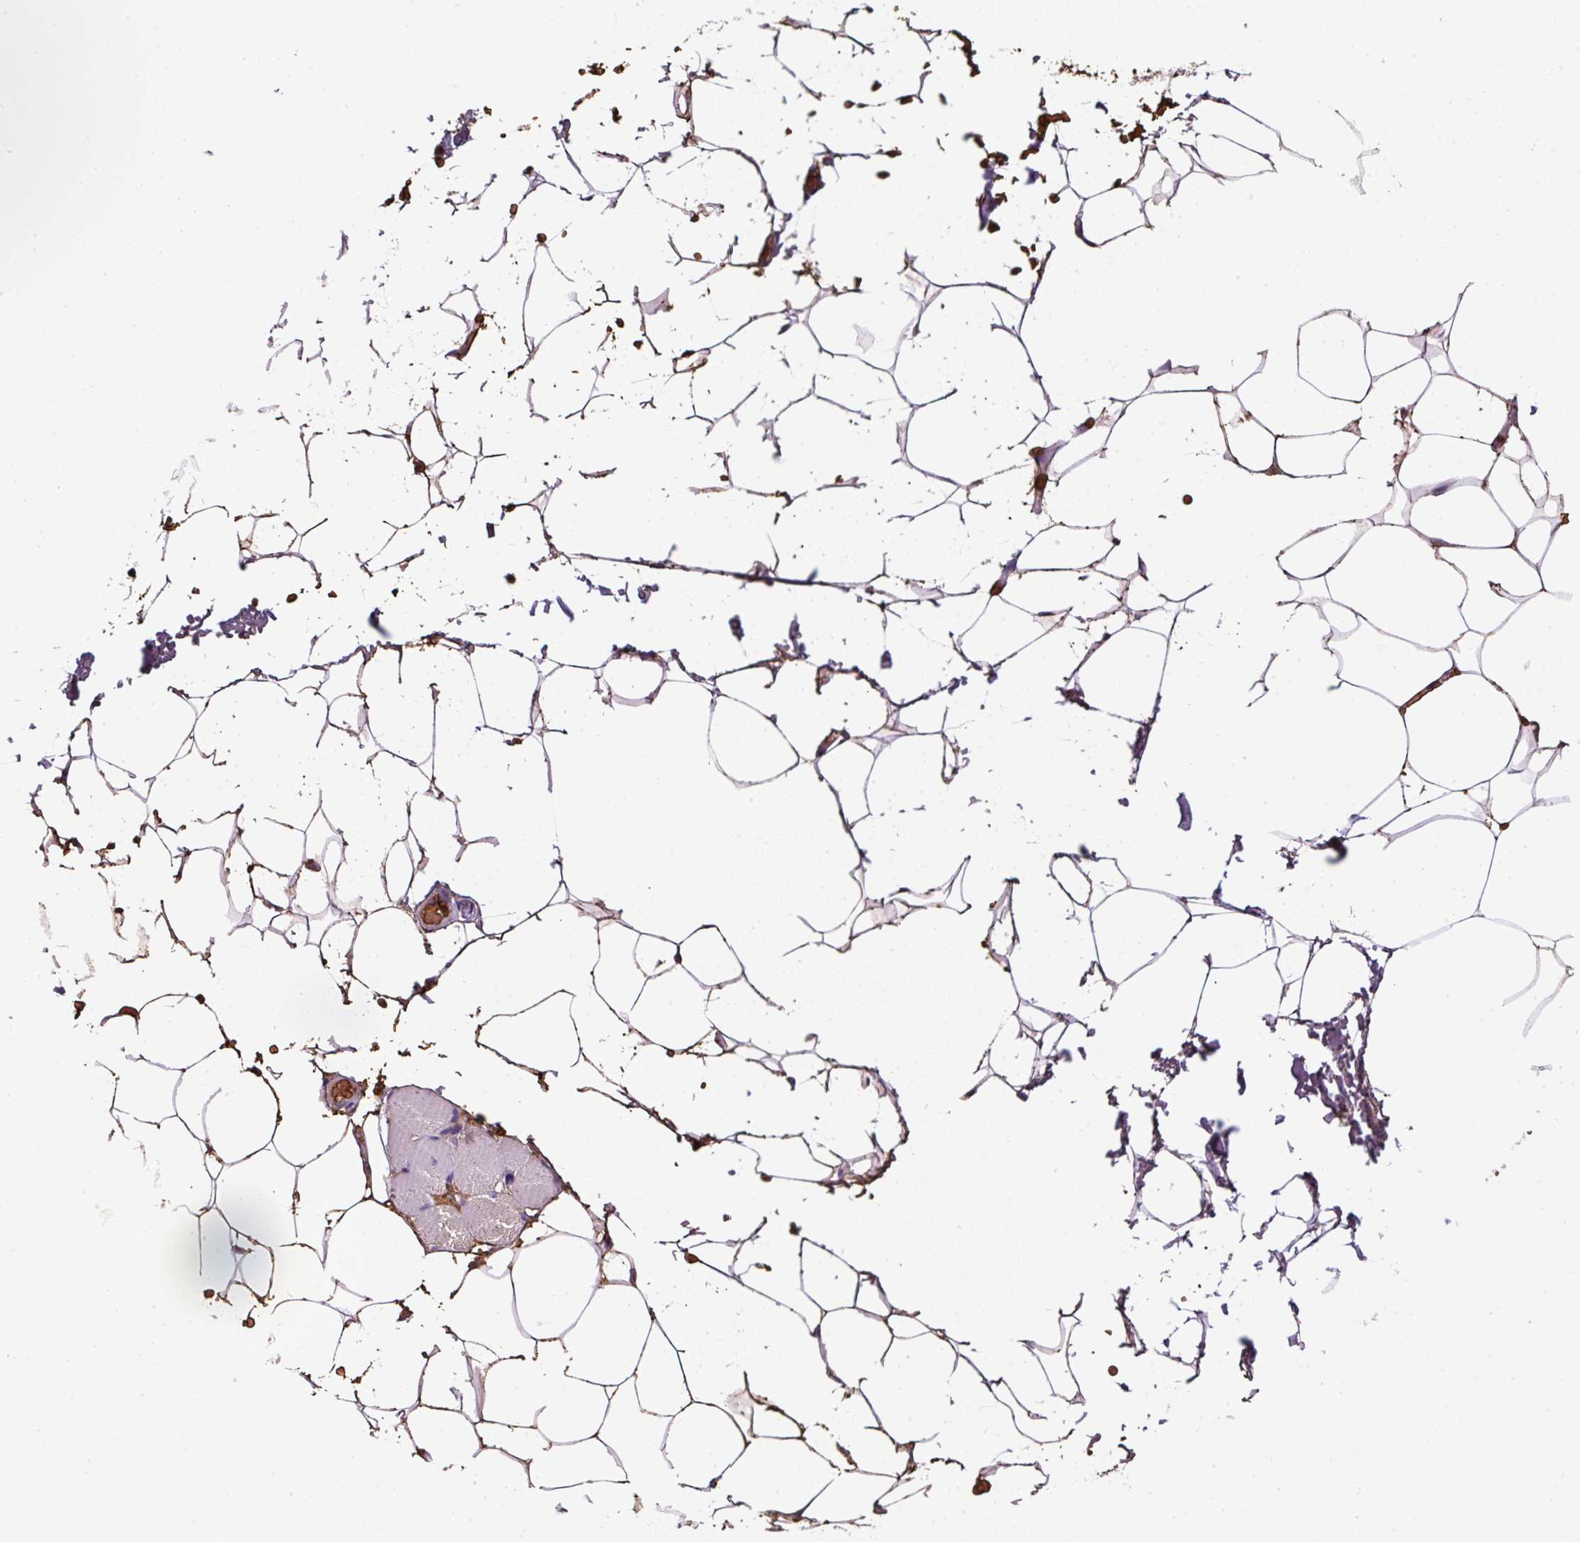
{"staining": {"intensity": "negative", "quantity": "none", "location": "none"}, "tissue": "adipose tissue", "cell_type": "Adipocytes", "image_type": "normal", "snomed": [{"axis": "morphology", "description": "Normal tissue, NOS"}, {"axis": "topography", "description": "Skin"}, {"axis": "topography", "description": "Peripheral nerve tissue"}], "caption": "This is an IHC photomicrograph of normal adipose tissue. There is no staining in adipocytes.", "gene": "CXCL13", "patient": {"sex": "female", "age": 56}}